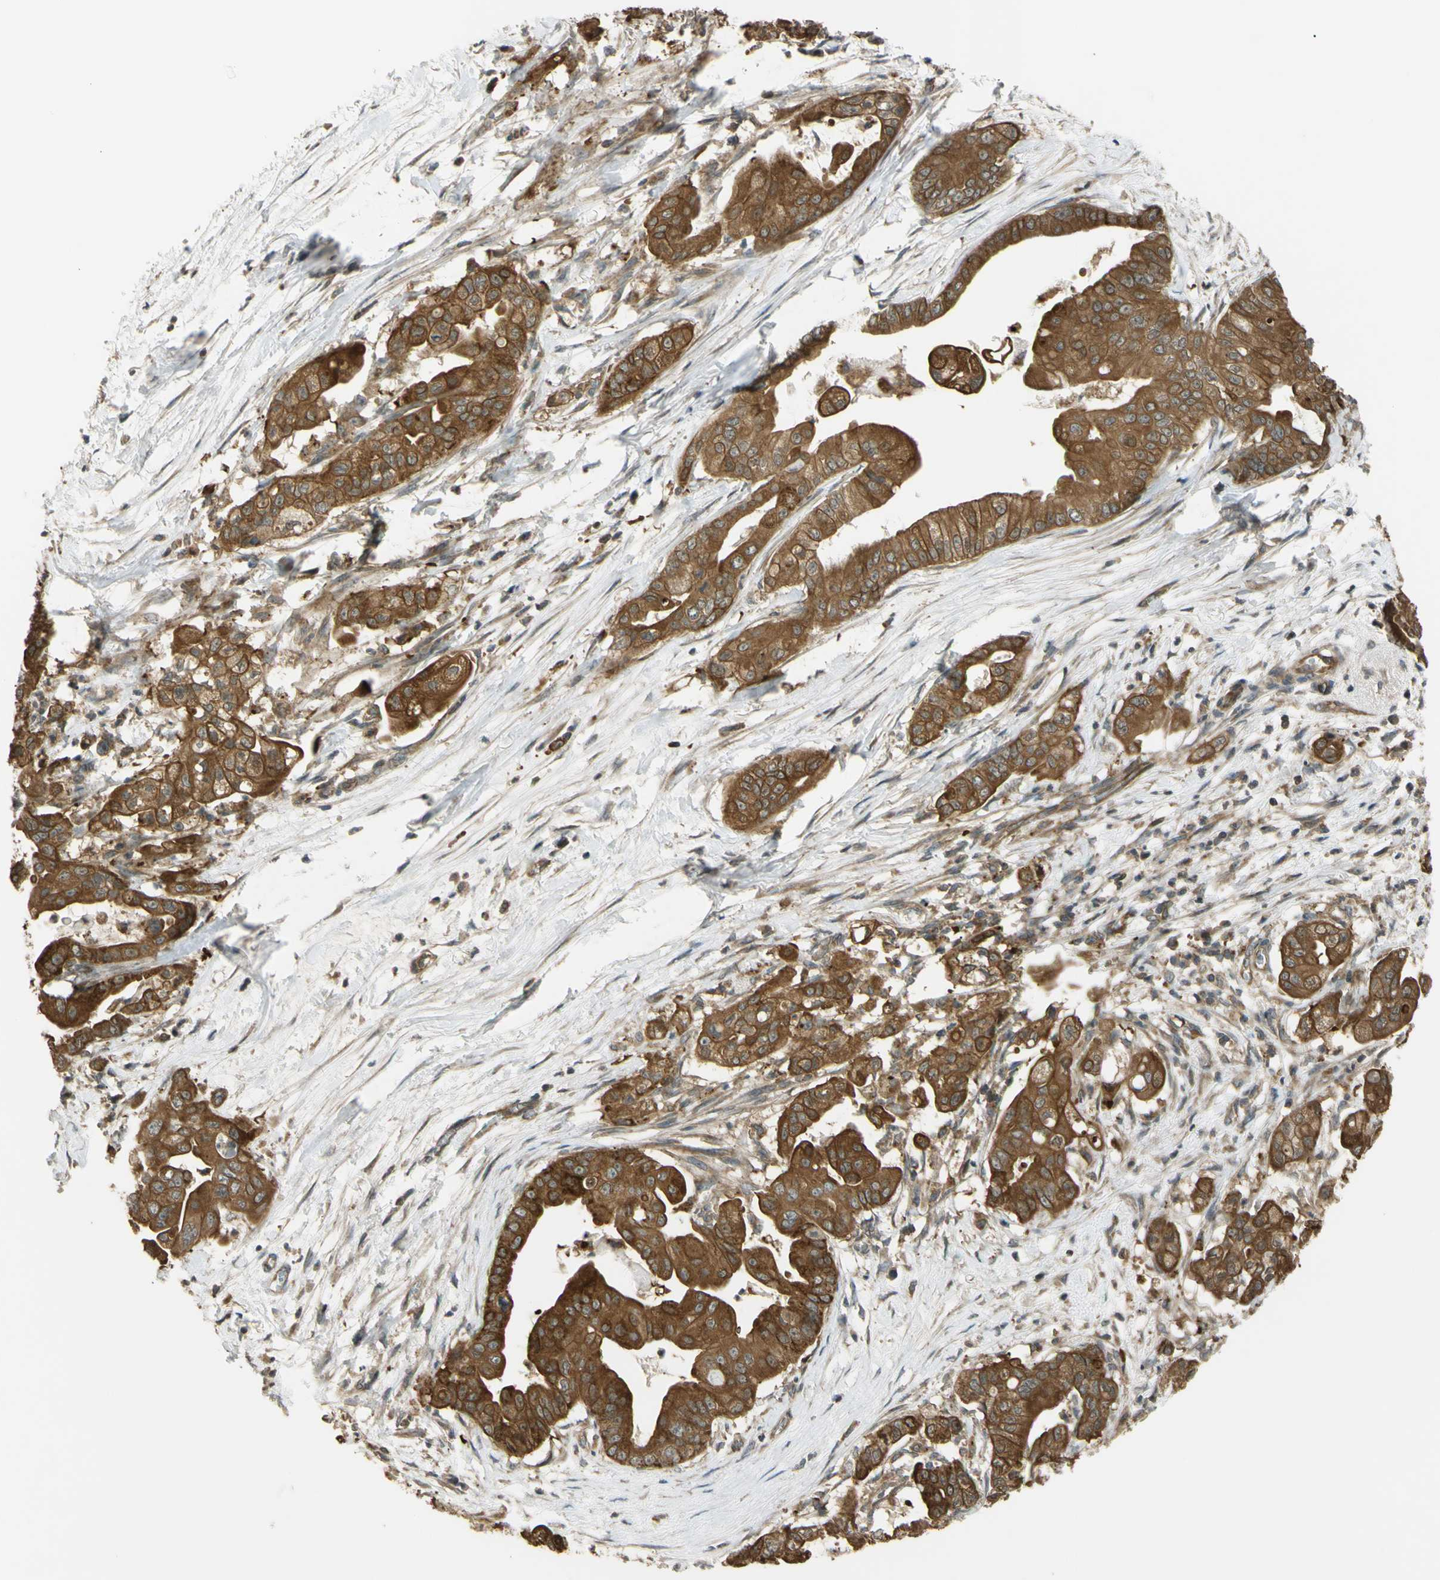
{"staining": {"intensity": "strong", "quantity": ">75%", "location": "cytoplasmic/membranous"}, "tissue": "pancreatic cancer", "cell_type": "Tumor cells", "image_type": "cancer", "snomed": [{"axis": "morphology", "description": "Adenocarcinoma, NOS"}, {"axis": "topography", "description": "Pancreas"}], "caption": "IHC of human pancreatic cancer displays high levels of strong cytoplasmic/membranous positivity in approximately >75% of tumor cells. Nuclei are stained in blue.", "gene": "FLII", "patient": {"sex": "female", "age": 75}}